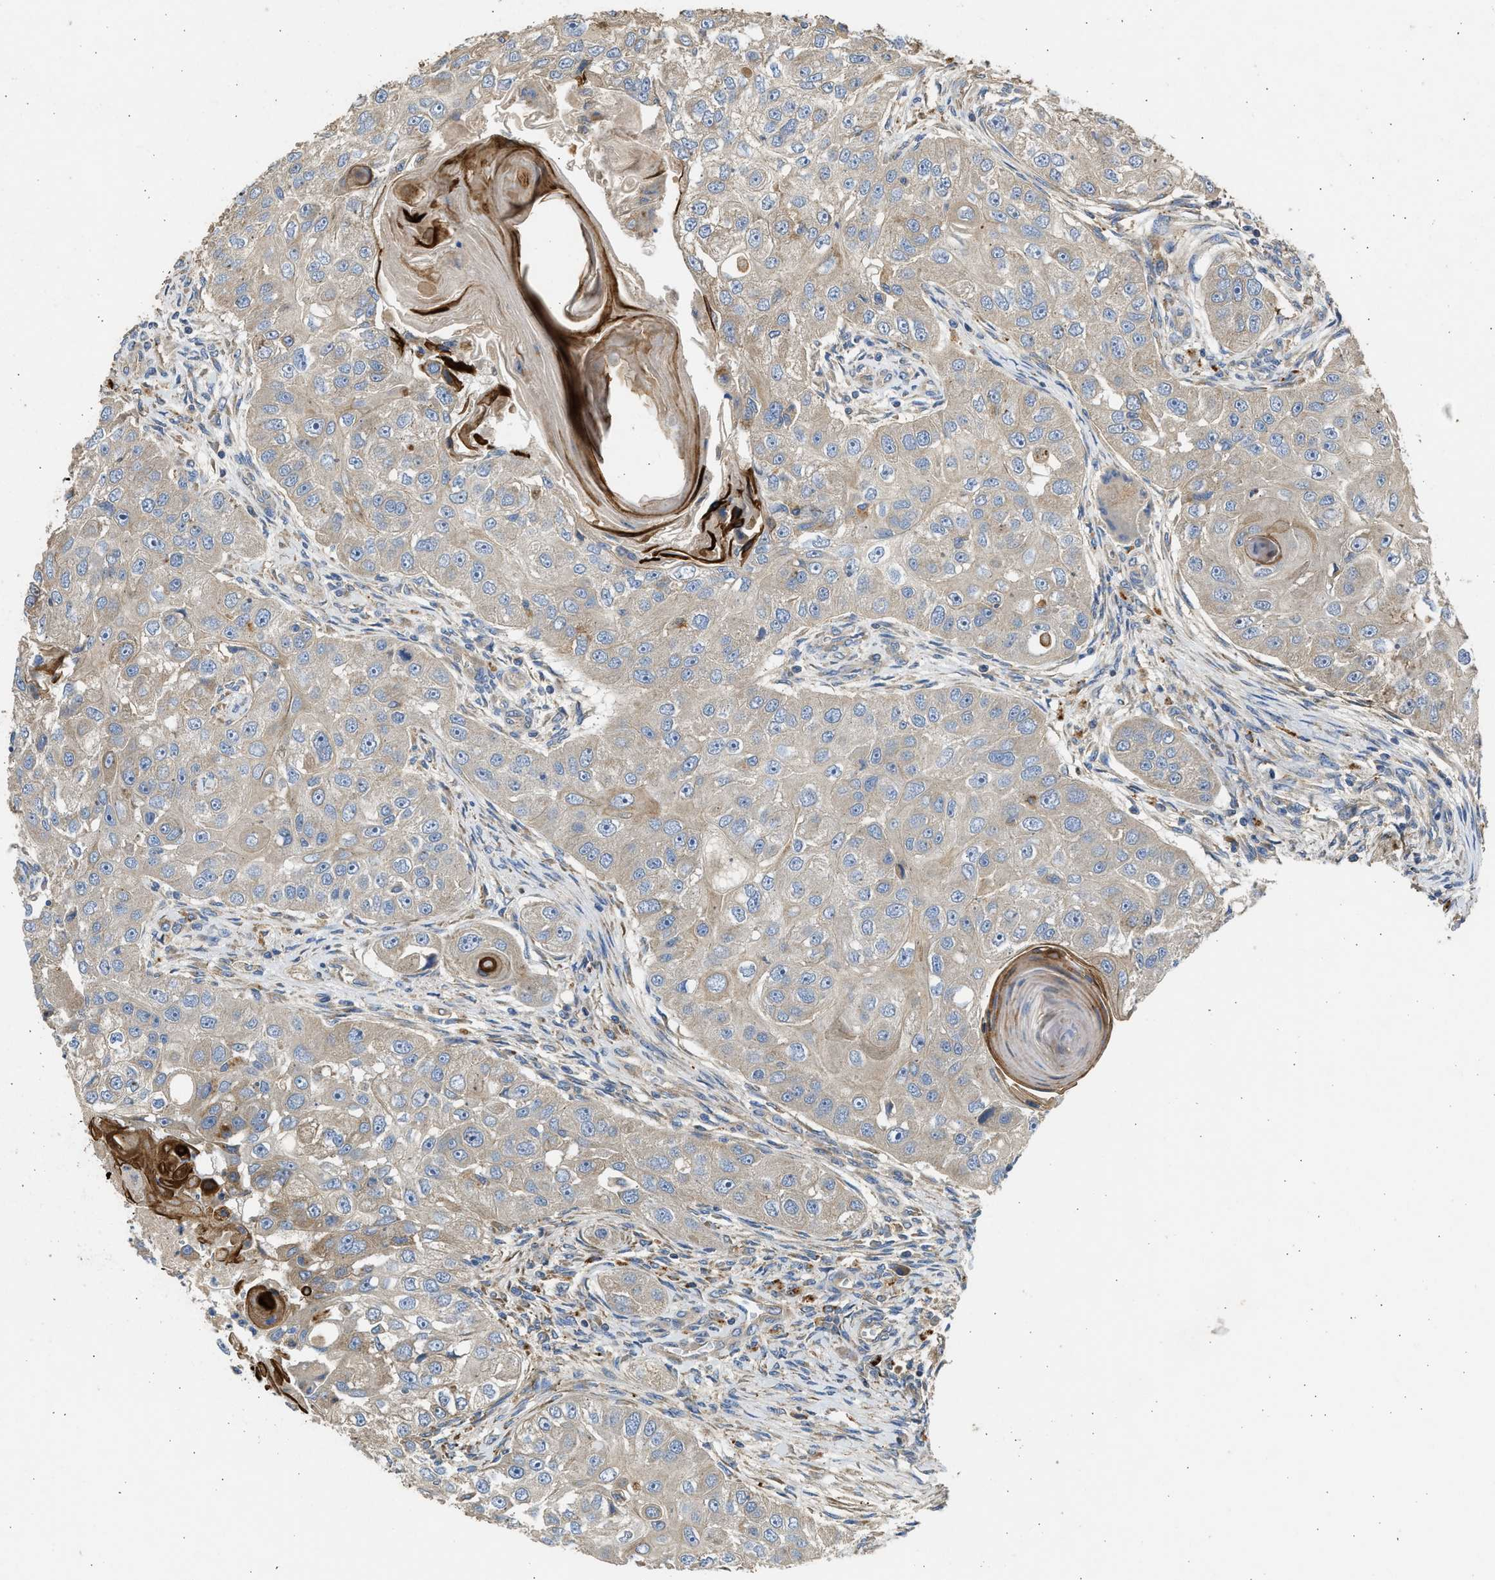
{"staining": {"intensity": "weak", "quantity": ">75%", "location": "cytoplasmic/membranous"}, "tissue": "head and neck cancer", "cell_type": "Tumor cells", "image_type": "cancer", "snomed": [{"axis": "morphology", "description": "Normal tissue, NOS"}, {"axis": "morphology", "description": "Squamous cell carcinoma, NOS"}, {"axis": "topography", "description": "Skeletal muscle"}, {"axis": "topography", "description": "Head-Neck"}], "caption": "Tumor cells exhibit low levels of weak cytoplasmic/membranous expression in about >75% of cells in head and neck cancer.", "gene": "CSRNP2", "patient": {"sex": "male", "age": 51}}